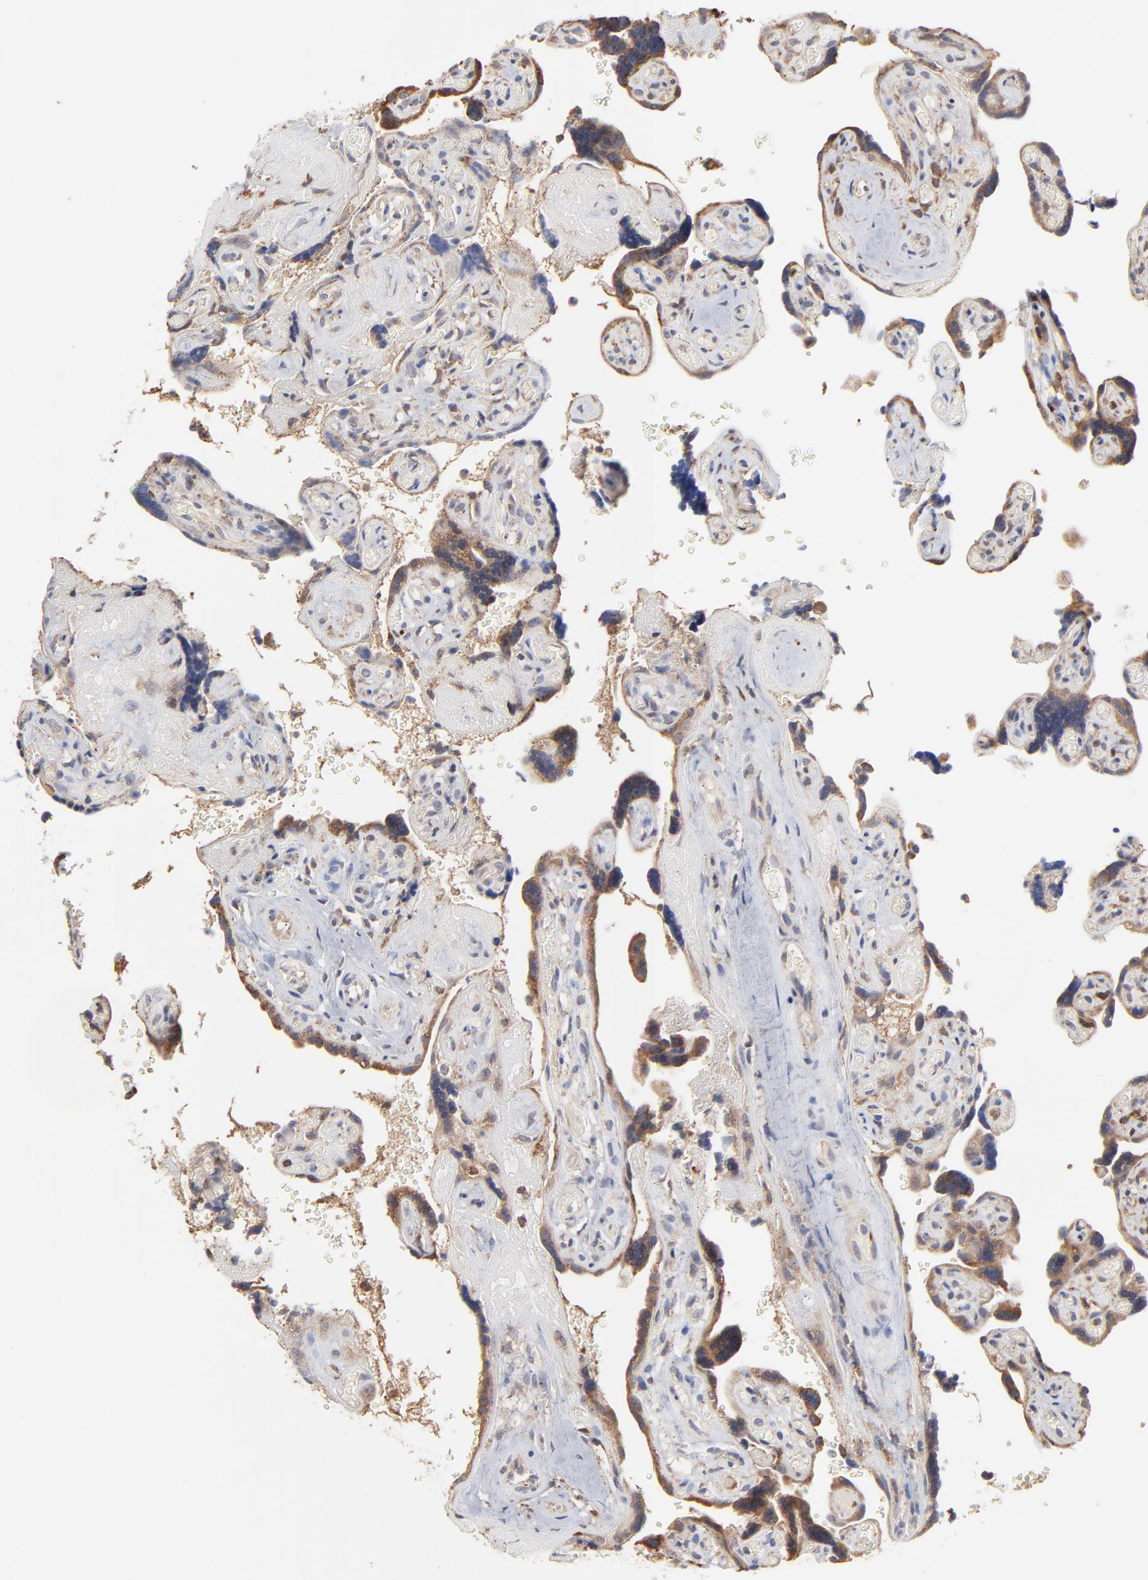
{"staining": {"intensity": "moderate", "quantity": ">75%", "location": "cytoplasmic/membranous"}, "tissue": "placenta", "cell_type": "Decidual cells", "image_type": "normal", "snomed": [{"axis": "morphology", "description": "Normal tissue, NOS"}, {"axis": "topography", "description": "Placenta"}], "caption": "A photomicrograph of placenta stained for a protein shows moderate cytoplasmic/membranous brown staining in decidual cells.", "gene": "RNF213", "patient": {"sex": "female", "age": 30}}